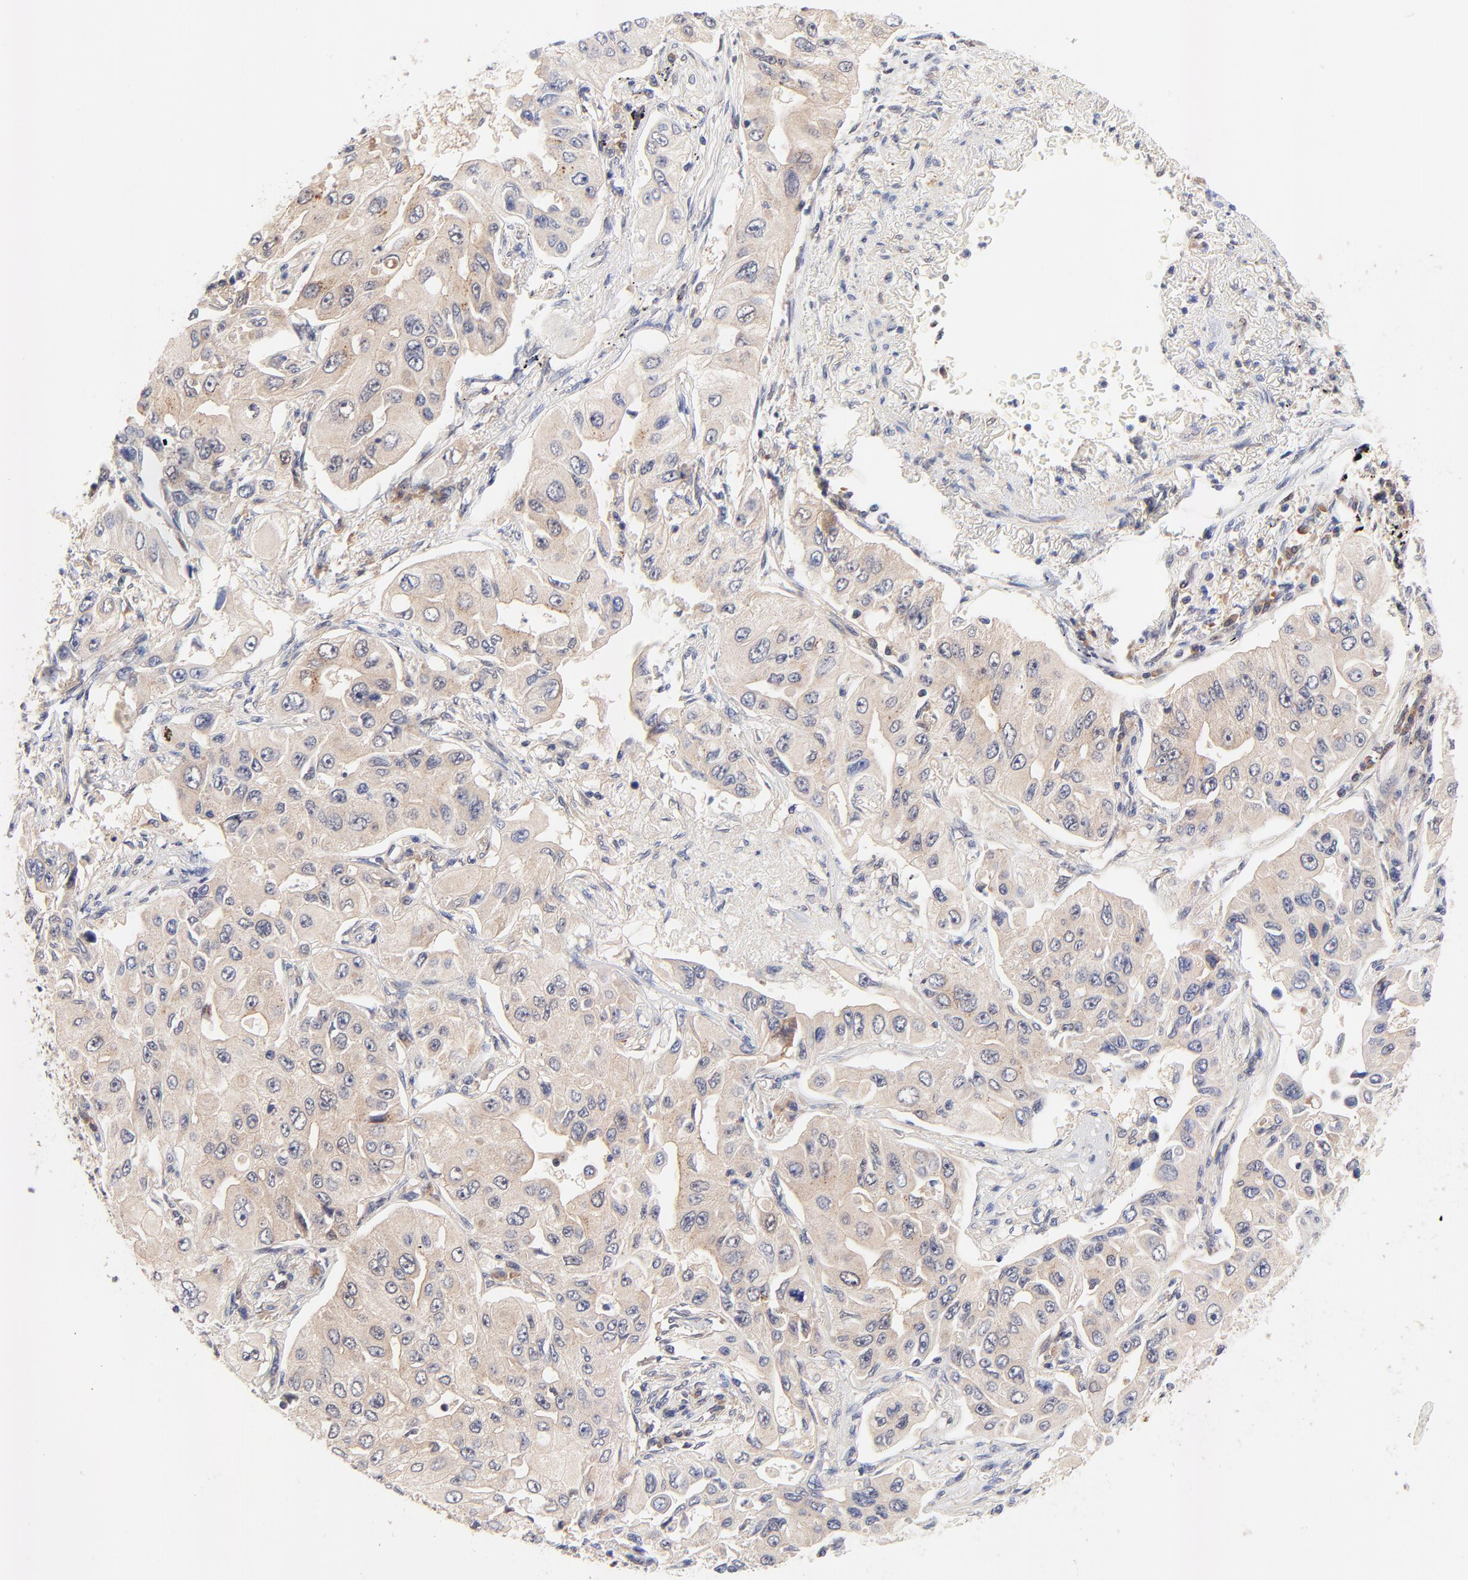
{"staining": {"intensity": "weak", "quantity": ">75%", "location": "cytoplasmic/membranous"}, "tissue": "lung cancer", "cell_type": "Tumor cells", "image_type": "cancer", "snomed": [{"axis": "morphology", "description": "Adenocarcinoma, NOS"}, {"axis": "topography", "description": "Lung"}], "caption": "Immunohistochemistry of human lung cancer (adenocarcinoma) demonstrates low levels of weak cytoplasmic/membranous positivity in about >75% of tumor cells.", "gene": "TXNL1", "patient": {"sex": "male", "age": 84}}